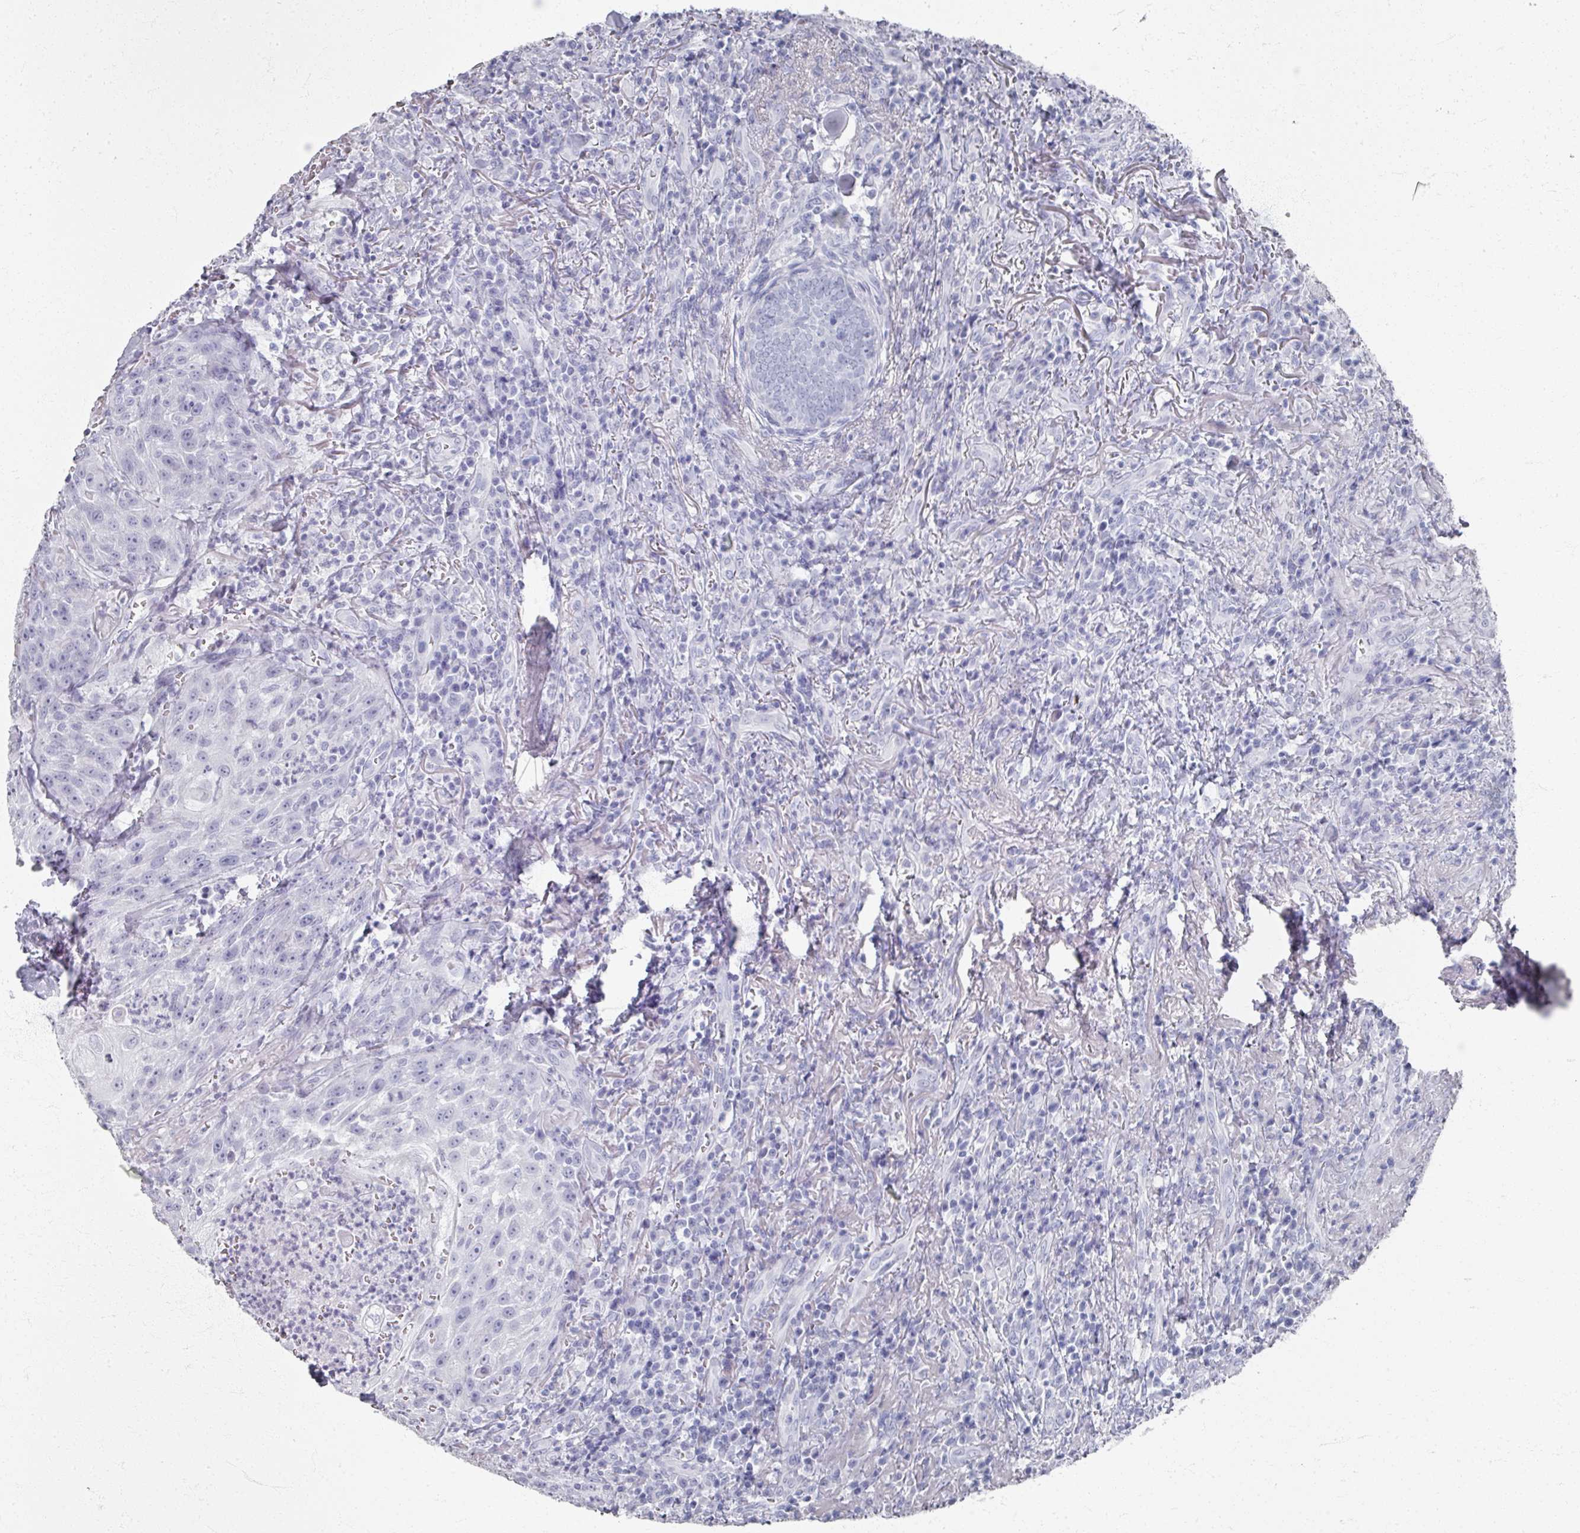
{"staining": {"intensity": "negative", "quantity": "none", "location": "none"}, "tissue": "head and neck cancer", "cell_type": "Tumor cells", "image_type": "cancer", "snomed": [{"axis": "morphology", "description": "Normal tissue, NOS"}, {"axis": "morphology", "description": "Squamous cell carcinoma, NOS"}, {"axis": "topography", "description": "Oral tissue"}, {"axis": "topography", "description": "Head-Neck"}], "caption": "Head and neck cancer (squamous cell carcinoma) was stained to show a protein in brown. There is no significant staining in tumor cells.", "gene": "PSKH1", "patient": {"sex": "female", "age": 70}}